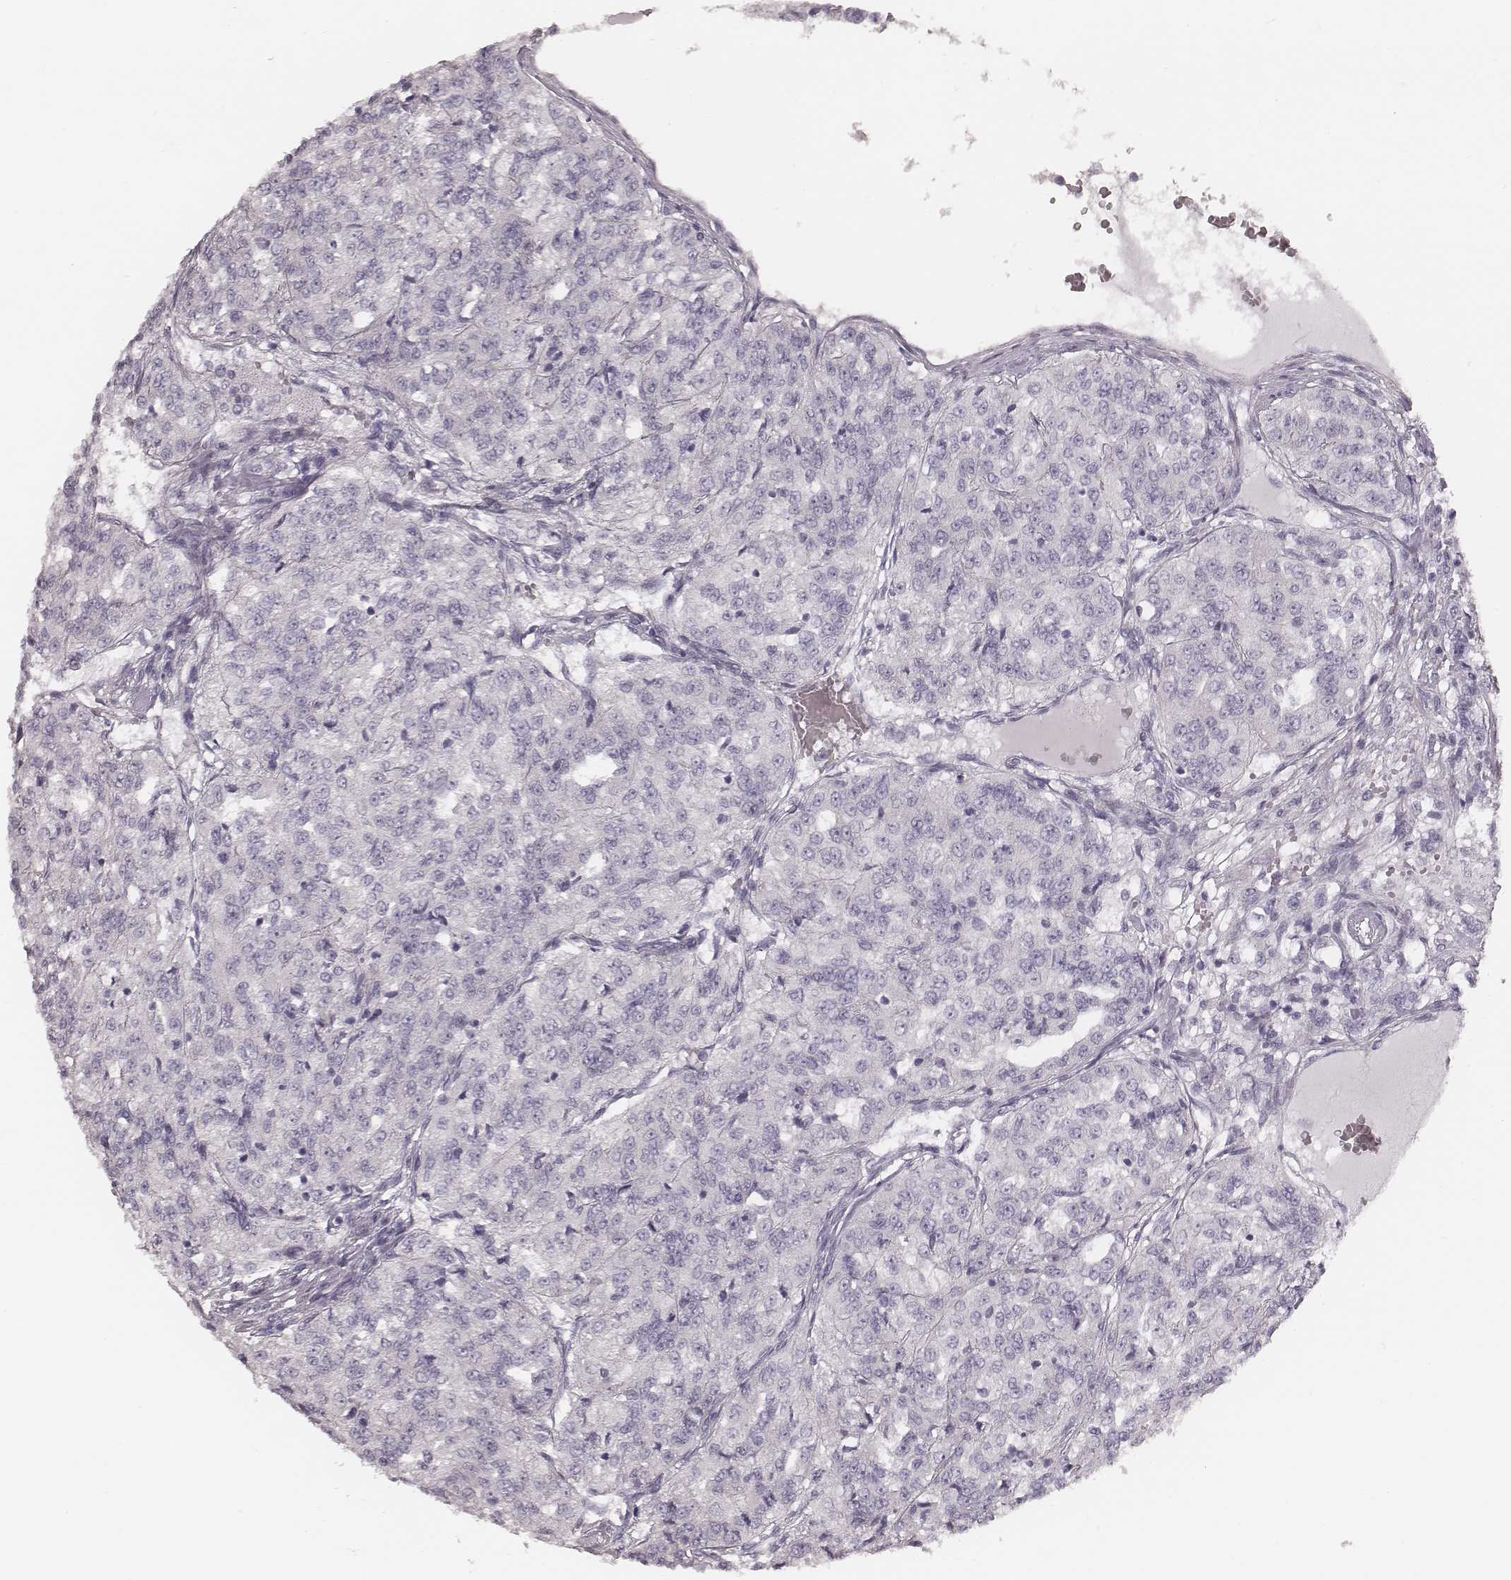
{"staining": {"intensity": "negative", "quantity": "none", "location": "none"}, "tissue": "renal cancer", "cell_type": "Tumor cells", "image_type": "cancer", "snomed": [{"axis": "morphology", "description": "Adenocarcinoma, NOS"}, {"axis": "topography", "description": "Kidney"}], "caption": "Human renal cancer stained for a protein using immunohistochemistry exhibits no positivity in tumor cells.", "gene": "SPA17", "patient": {"sex": "female", "age": 63}}